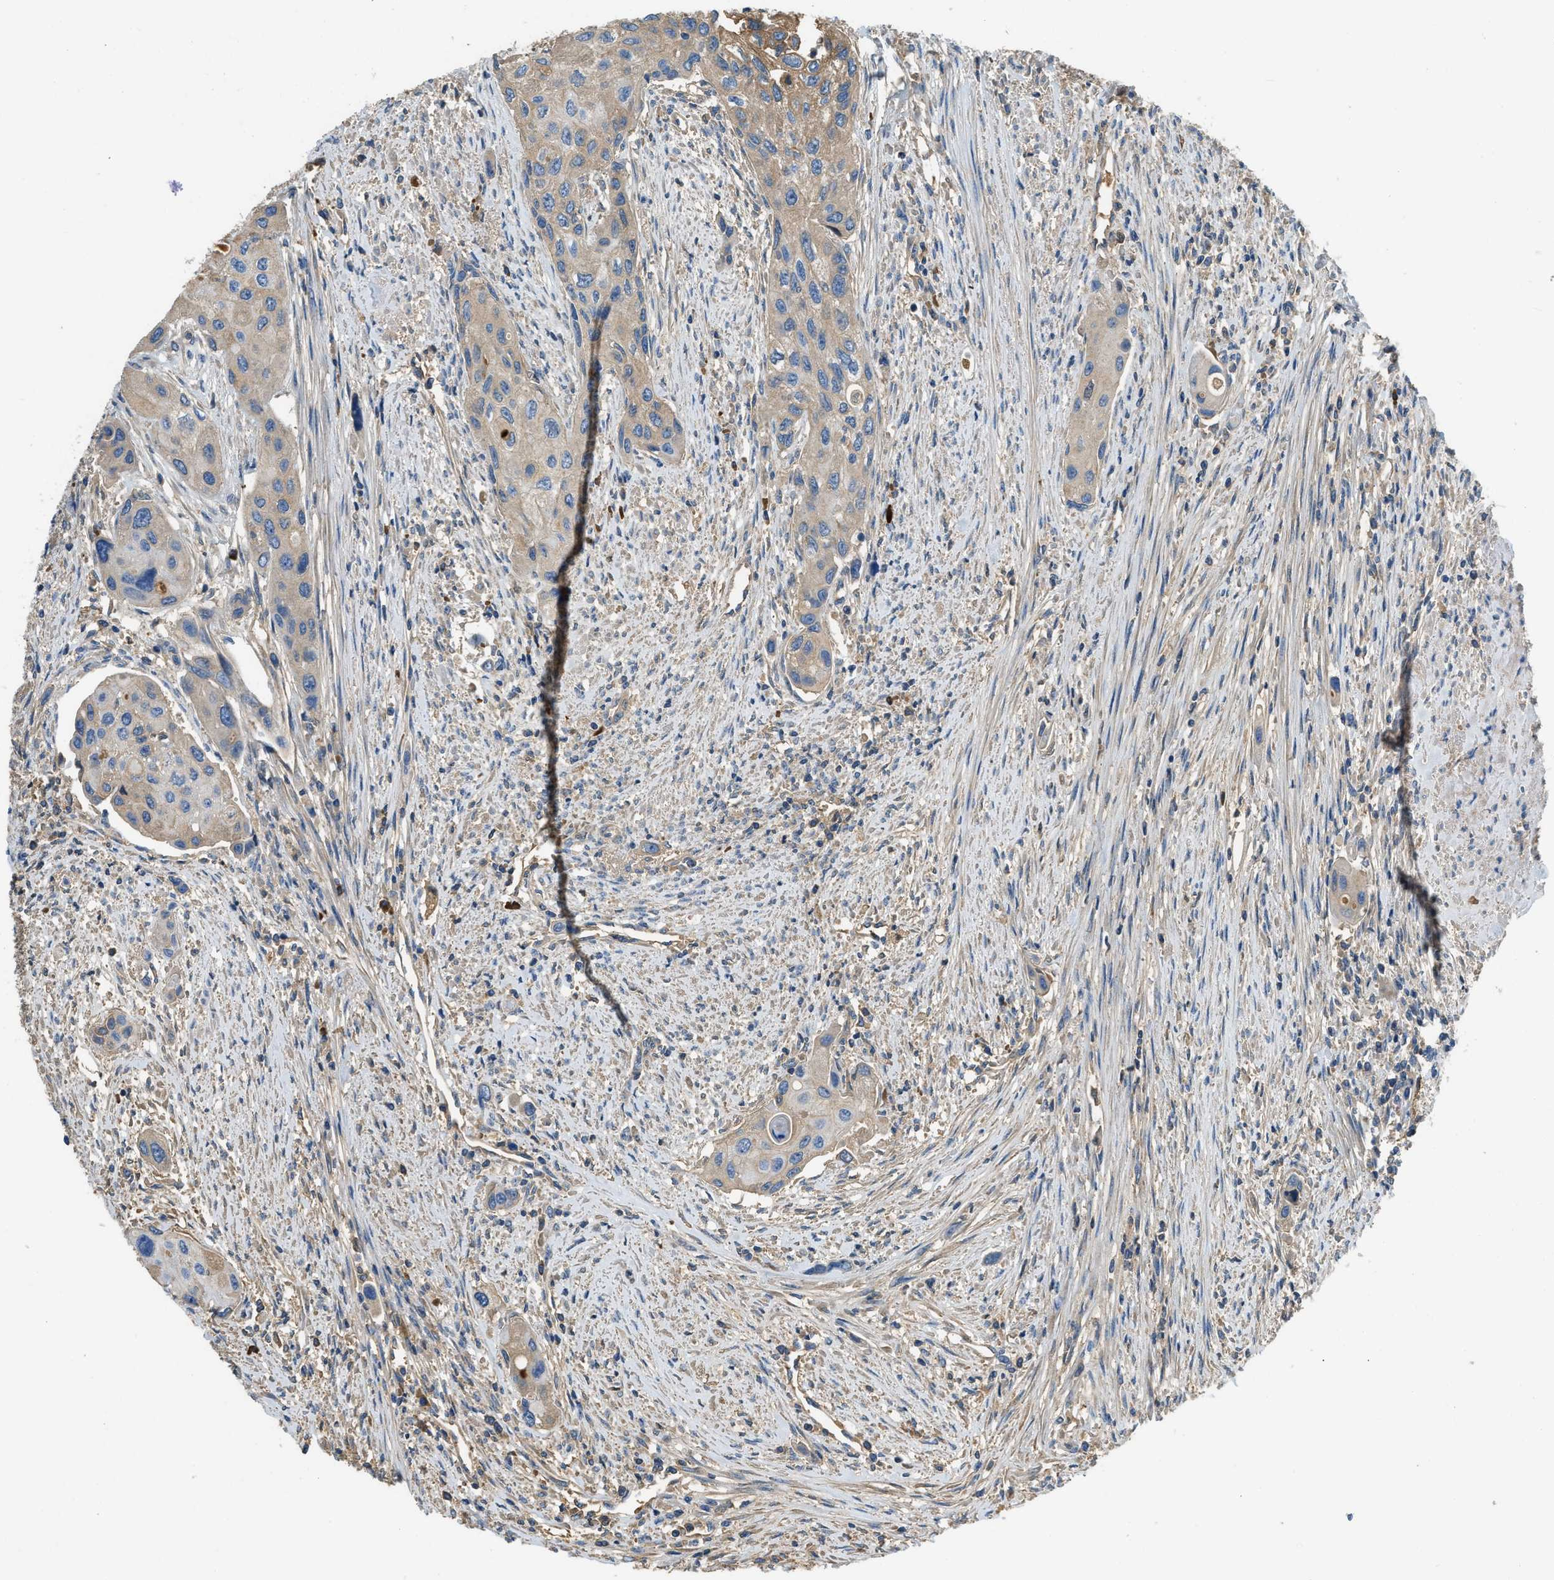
{"staining": {"intensity": "moderate", "quantity": "<25%", "location": "cytoplasmic/membranous"}, "tissue": "urothelial cancer", "cell_type": "Tumor cells", "image_type": "cancer", "snomed": [{"axis": "morphology", "description": "Urothelial carcinoma, High grade"}, {"axis": "topography", "description": "Urinary bladder"}], "caption": "About <25% of tumor cells in urothelial cancer show moderate cytoplasmic/membranous protein expression as visualized by brown immunohistochemical staining.", "gene": "STC1", "patient": {"sex": "female", "age": 56}}